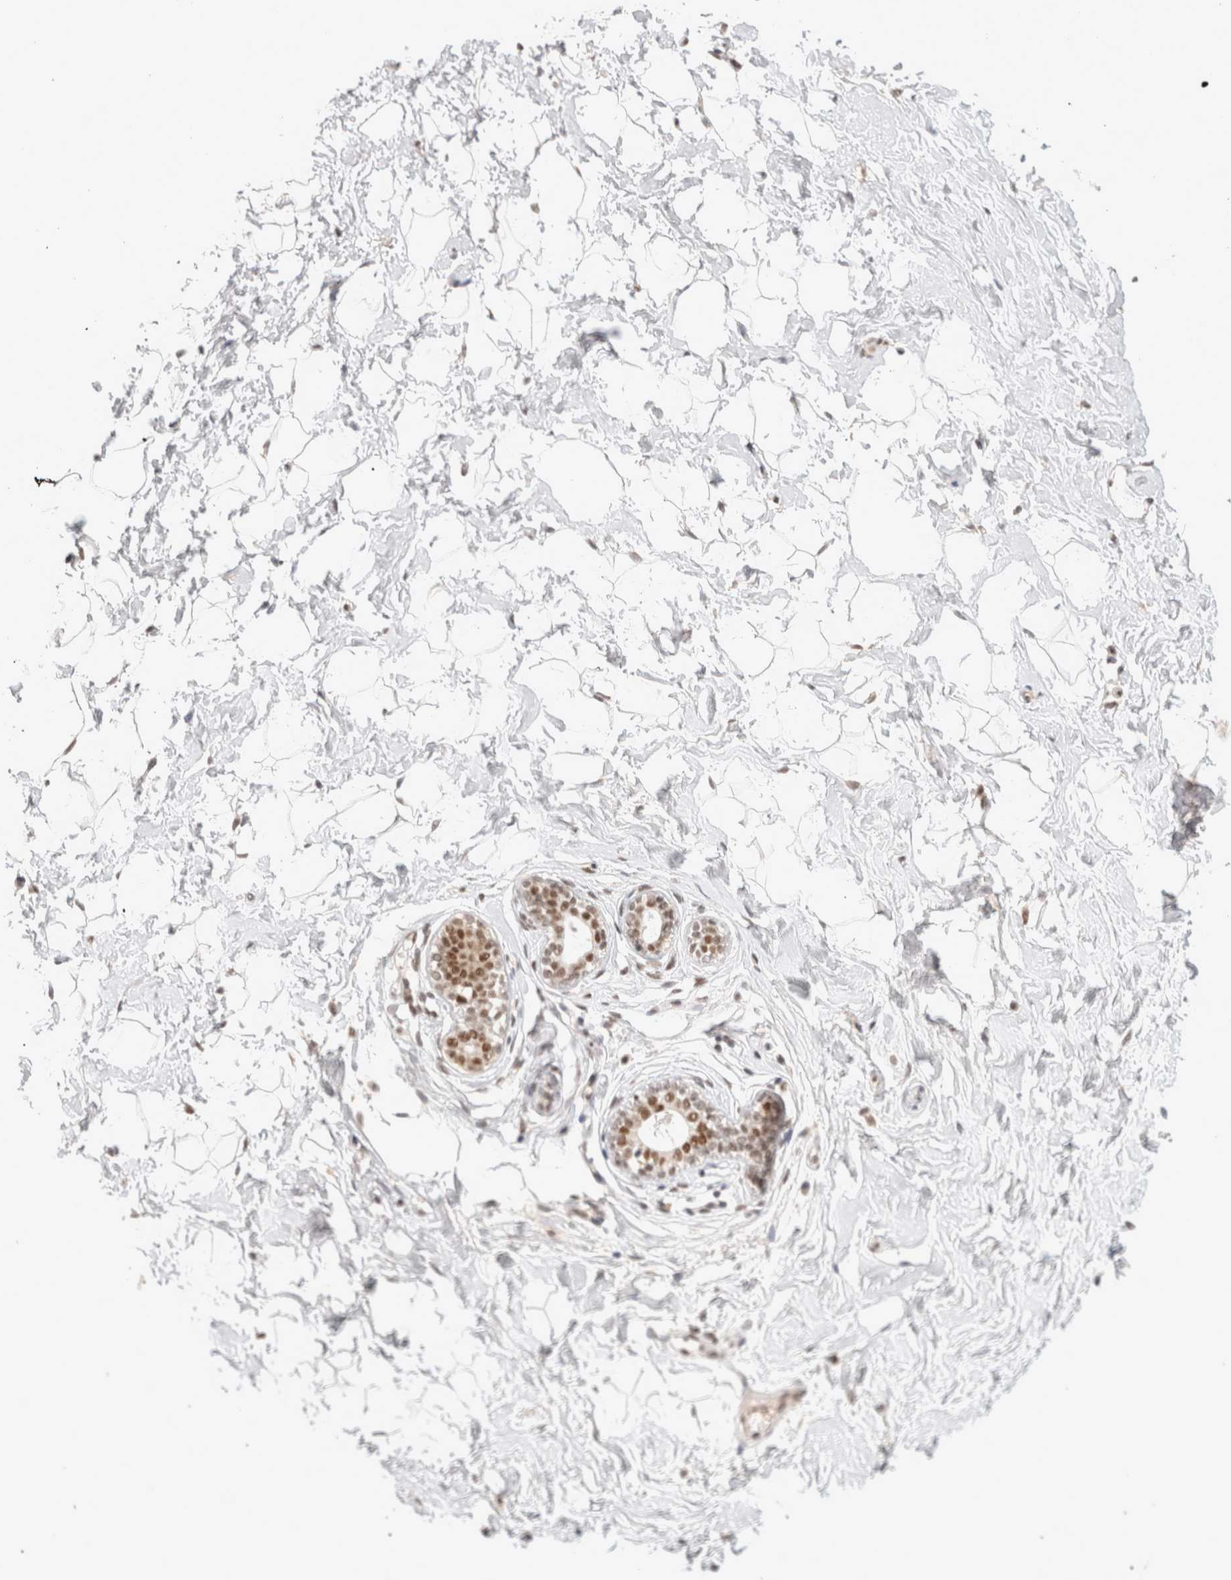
{"staining": {"intensity": "weak", "quantity": "<25%", "location": "nuclear"}, "tissue": "breast", "cell_type": "Adipocytes", "image_type": "normal", "snomed": [{"axis": "morphology", "description": "Normal tissue, NOS"}, {"axis": "morphology", "description": "Adenoma, NOS"}, {"axis": "topography", "description": "Breast"}], "caption": "Unremarkable breast was stained to show a protein in brown. There is no significant positivity in adipocytes. The staining was performed using DAB (3,3'-diaminobenzidine) to visualize the protein expression in brown, while the nuclei were stained in blue with hematoxylin (Magnification: 20x).", "gene": "ZNF830", "patient": {"sex": "female", "age": 23}}